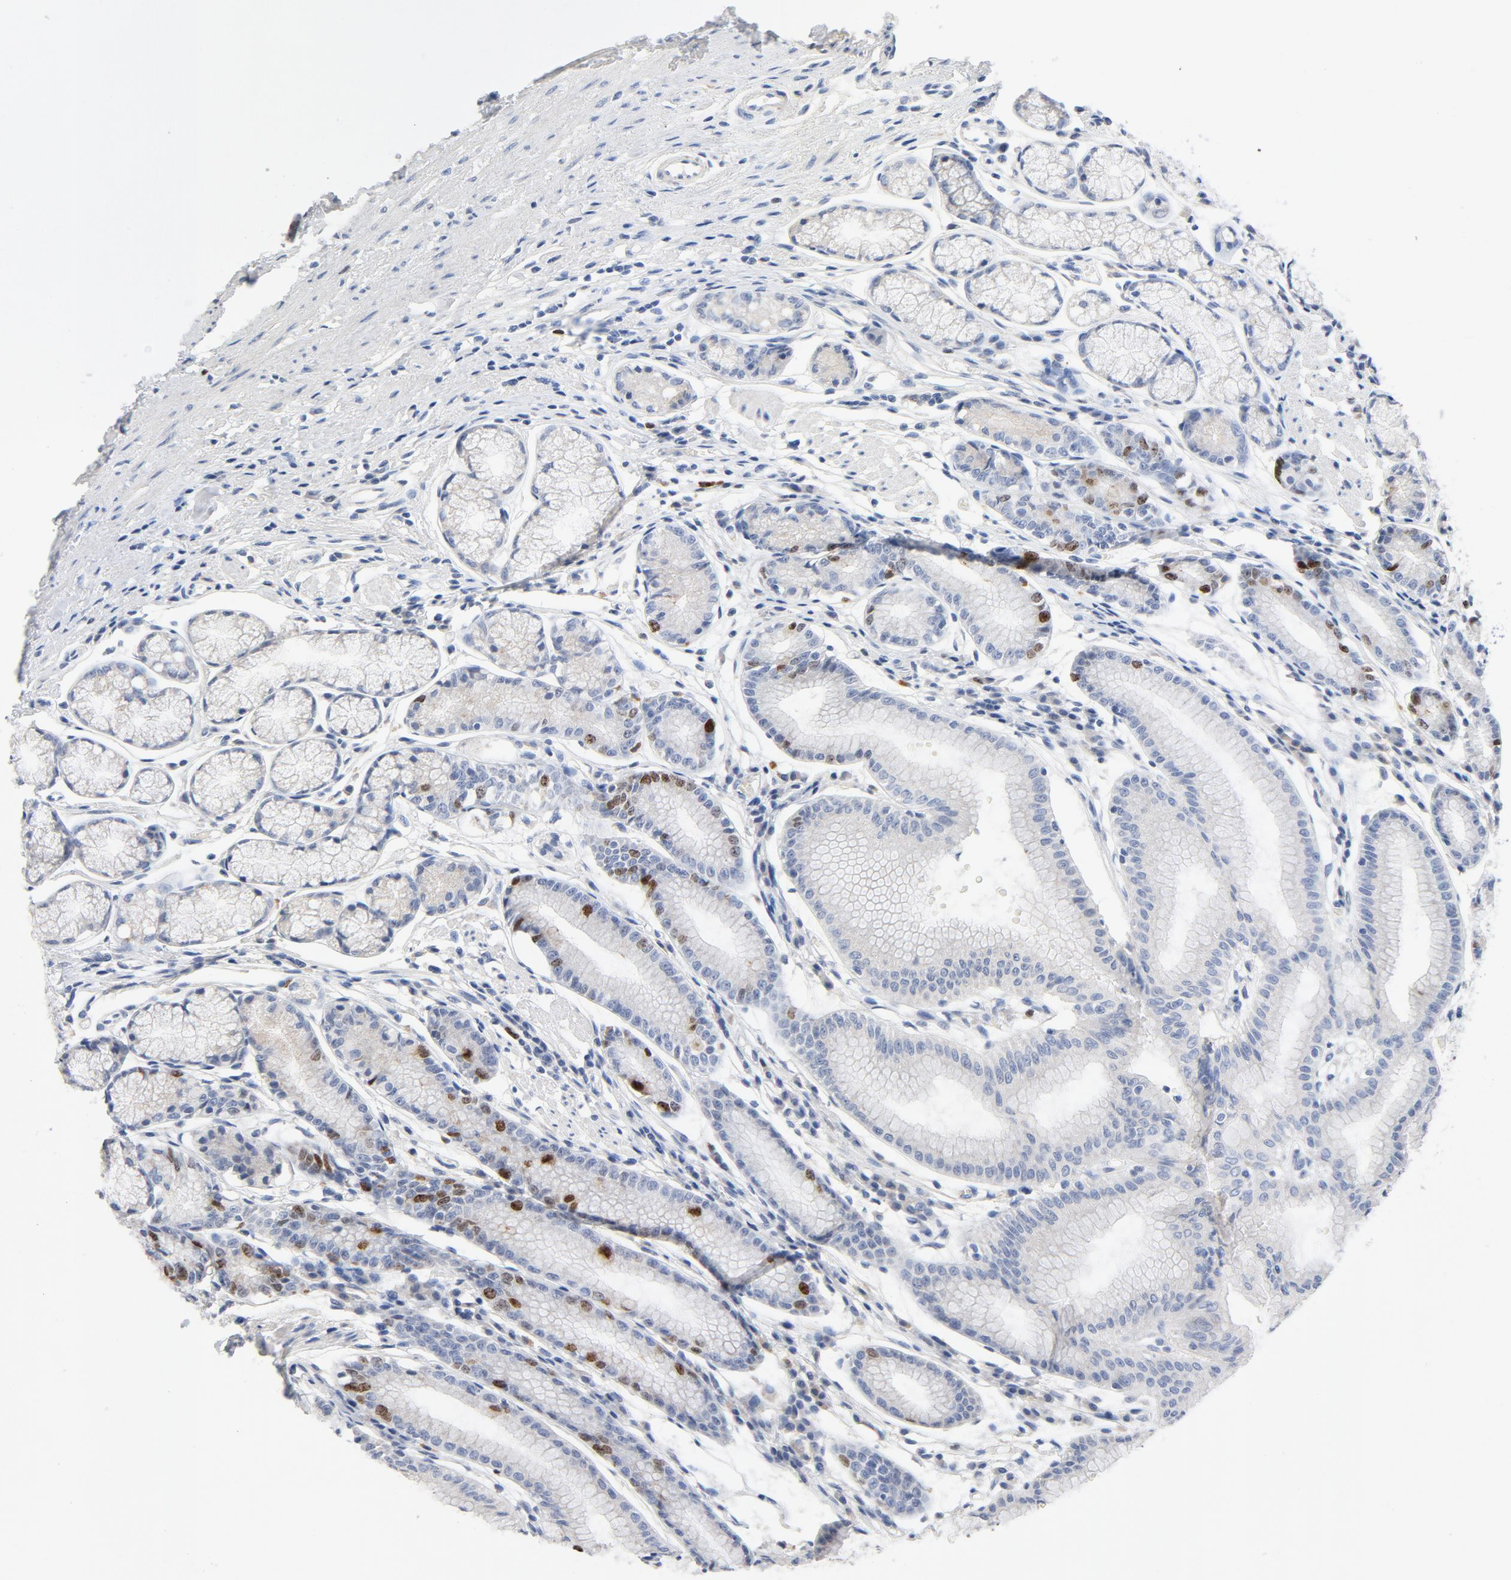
{"staining": {"intensity": "moderate", "quantity": "<25%", "location": "nuclear"}, "tissue": "stomach", "cell_type": "Glandular cells", "image_type": "normal", "snomed": [{"axis": "morphology", "description": "Normal tissue, NOS"}, {"axis": "morphology", "description": "Inflammation, NOS"}, {"axis": "topography", "description": "Stomach, lower"}], "caption": "A high-resolution micrograph shows immunohistochemistry (IHC) staining of unremarkable stomach, which demonstrates moderate nuclear staining in about <25% of glandular cells.", "gene": "BIRC5", "patient": {"sex": "male", "age": 59}}